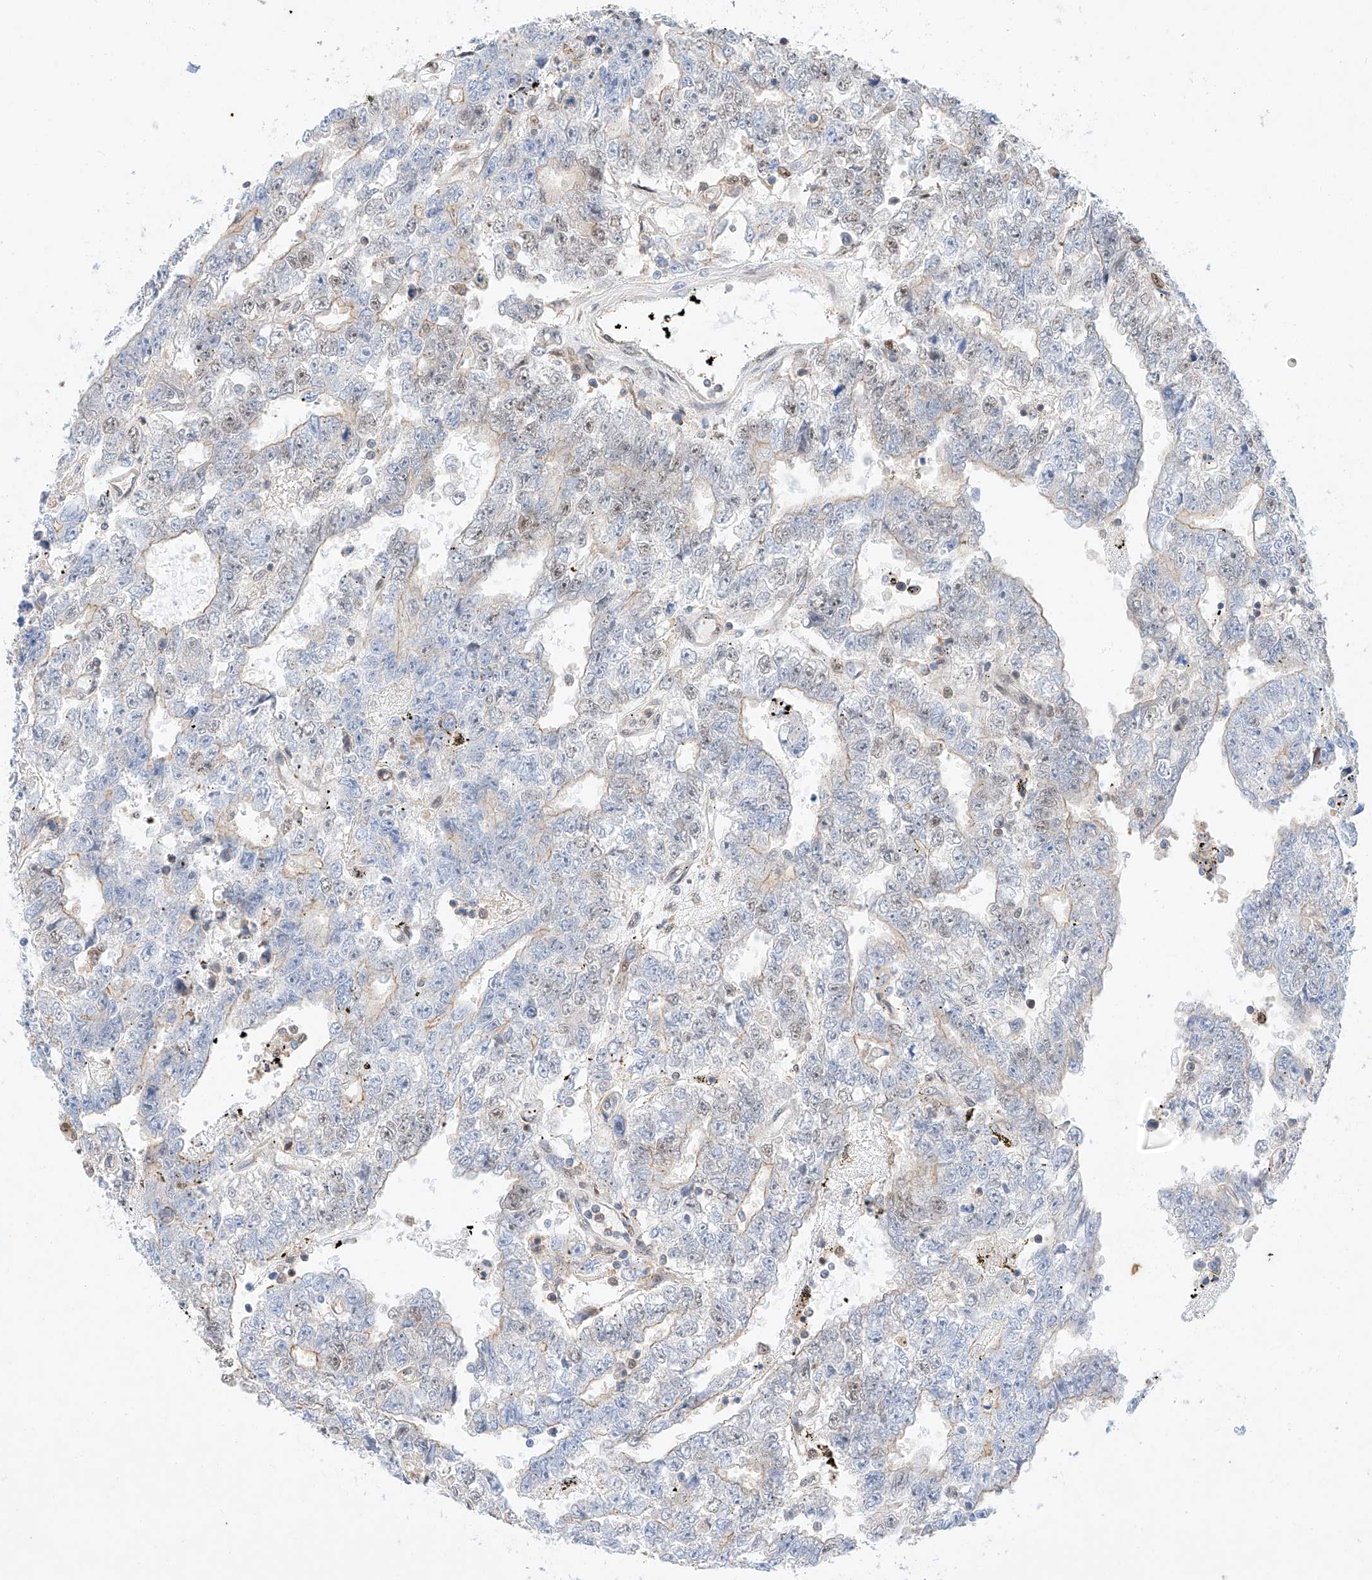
{"staining": {"intensity": "weak", "quantity": "25%-75%", "location": "nuclear"}, "tissue": "testis cancer", "cell_type": "Tumor cells", "image_type": "cancer", "snomed": [{"axis": "morphology", "description": "Carcinoma, Embryonal, NOS"}, {"axis": "topography", "description": "Testis"}], "caption": "Testis cancer (embryonal carcinoma) tissue demonstrates weak nuclear expression in about 25%-75% of tumor cells (Stains: DAB in brown, nuclei in blue, Microscopy: brightfield microscopy at high magnification).", "gene": "HDAC9", "patient": {"sex": "male", "age": 25}}